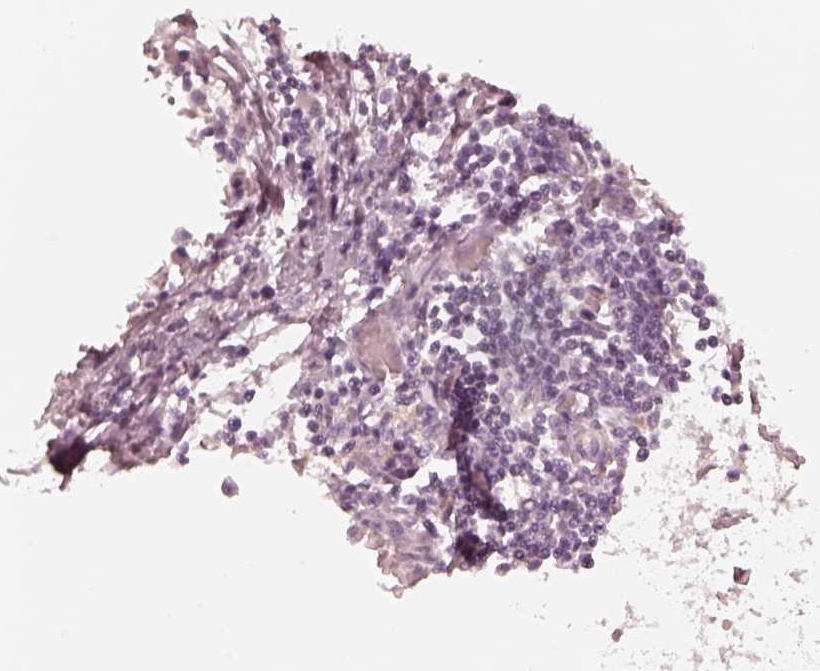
{"staining": {"intensity": "negative", "quantity": "none", "location": "none"}, "tissue": "carcinoid", "cell_type": "Tumor cells", "image_type": "cancer", "snomed": [{"axis": "morphology", "description": "Carcinoid, malignant, NOS"}, {"axis": "topography", "description": "Colon"}], "caption": "This is a photomicrograph of immunohistochemistry (IHC) staining of malignant carcinoid, which shows no staining in tumor cells.", "gene": "CALR3", "patient": {"sex": "male", "age": 81}}